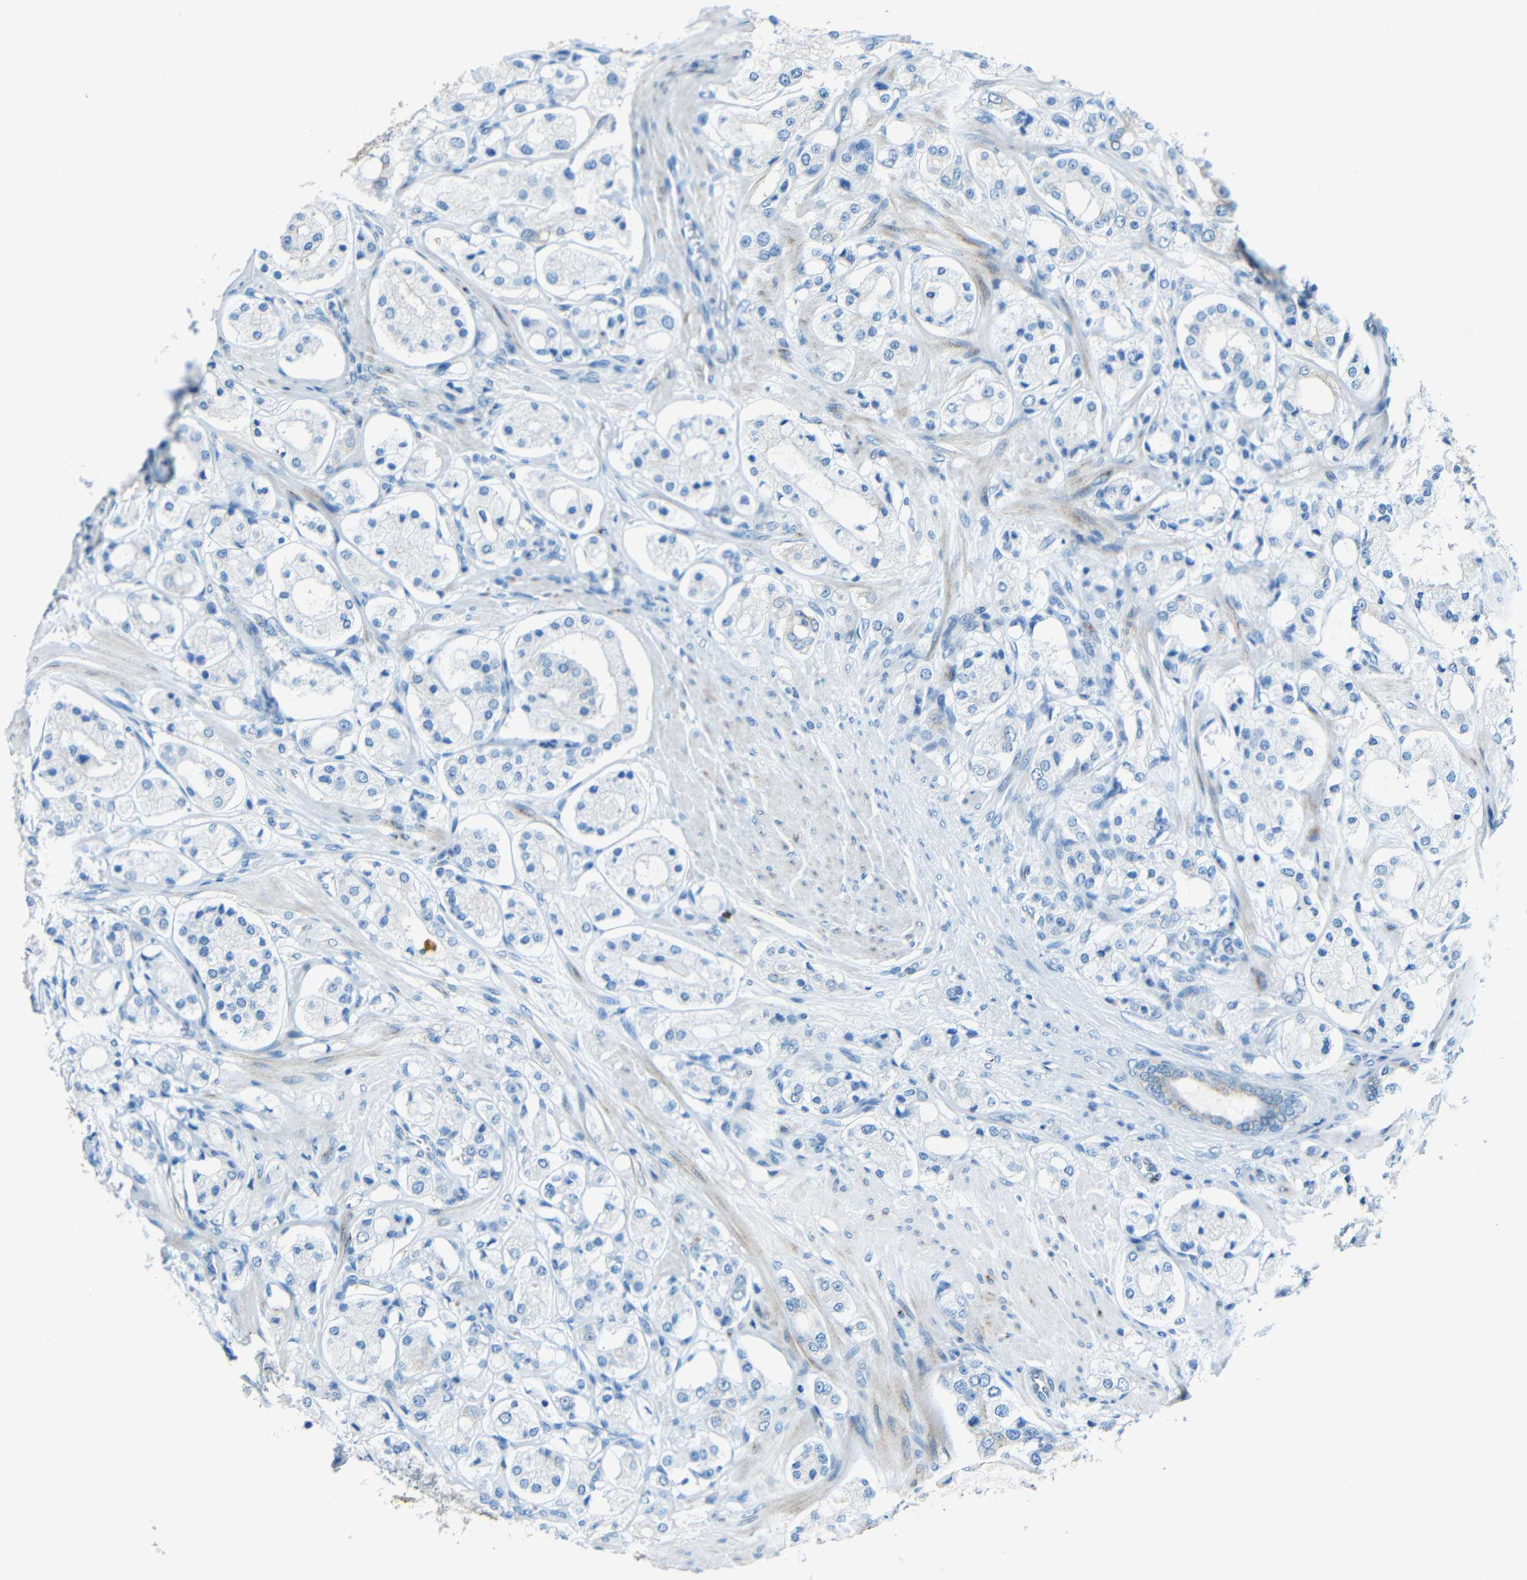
{"staining": {"intensity": "negative", "quantity": "none", "location": "none"}, "tissue": "prostate cancer", "cell_type": "Tumor cells", "image_type": "cancer", "snomed": [{"axis": "morphology", "description": "Adenocarcinoma, High grade"}, {"axis": "topography", "description": "Prostate"}], "caption": "IHC image of human prostate adenocarcinoma (high-grade) stained for a protein (brown), which exhibits no positivity in tumor cells.", "gene": "TUBB4B", "patient": {"sex": "male", "age": 65}}